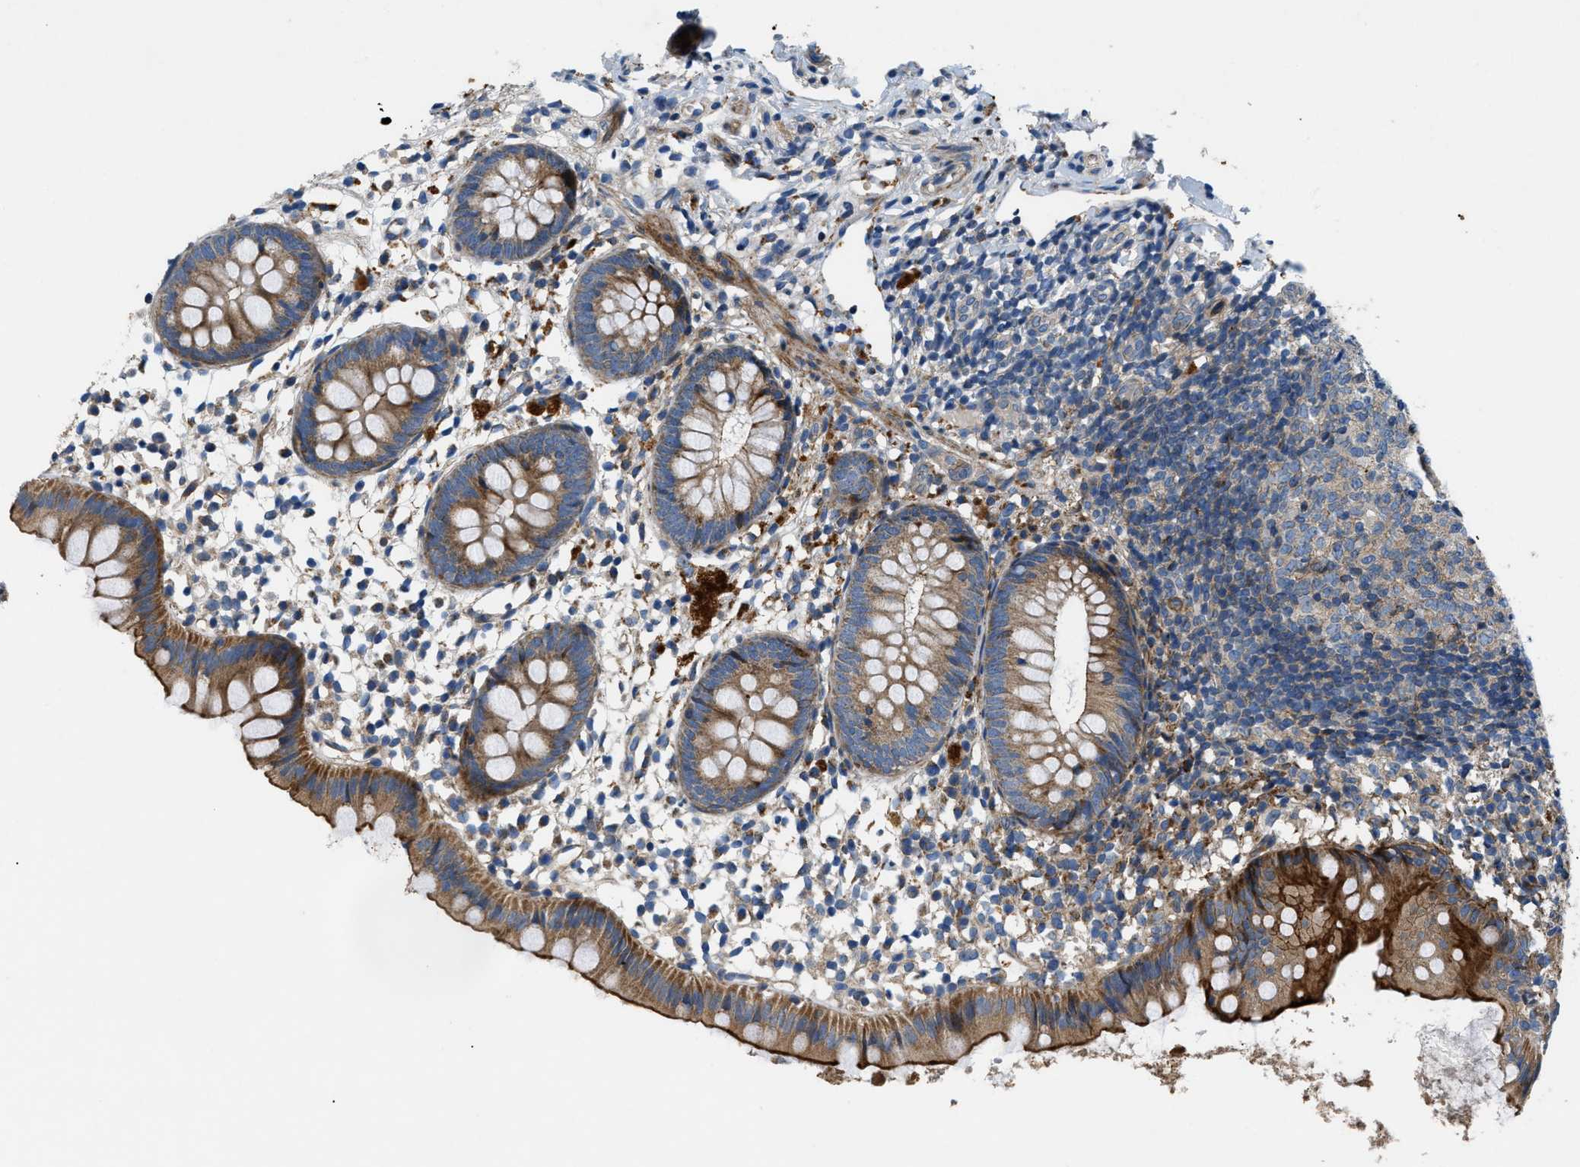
{"staining": {"intensity": "strong", "quantity": ">75%", "location": "cytoplasmic/membranous"}, "tissue": "appendix", "cell_type": "Glandular cells", "image_type": "normal", "snomed": [{"axis": "morphology", "description": "Normal tissue, NOS"}, {"axis": "topography", "description": "Appendix"}], "caption": "High-power microscopy captured an immunohistochemistry photomicrograph of unremarkable appendix, revealing strong cytoplasmic/membranous positivity in about >75% of glandular cells. Immunohistochemistry (ihc) stains the protein of interest in brown and the nuclei are stained blue.", "gene": "DHODH", "patient": {"sex": "female", "age": 20}}